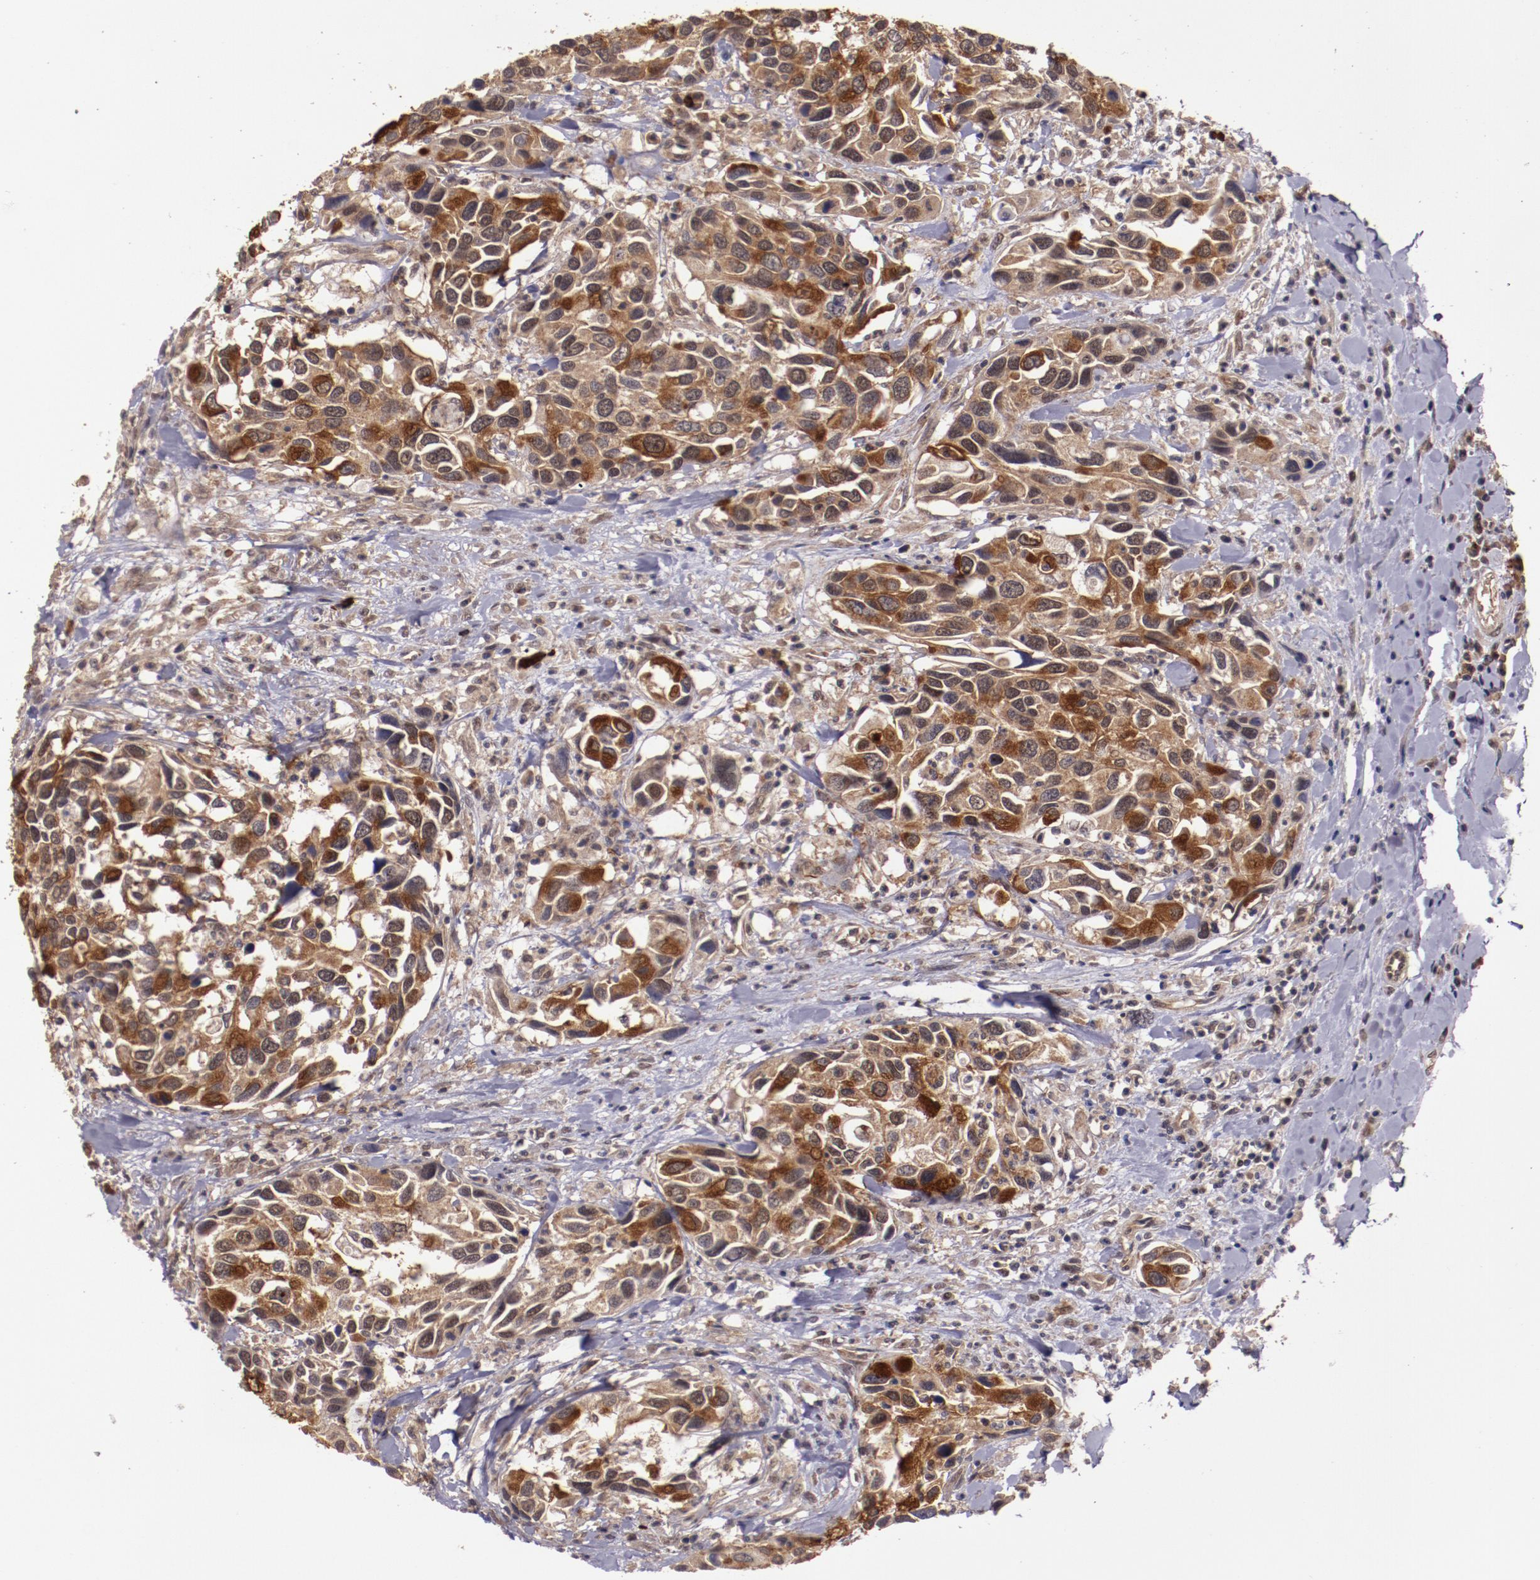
{"staining": {"intensity": "strong", "quantity": "<25%", "location": "cytoplasmic/membranous"}, "tissue": "urothelial cancer", "cell_type": "Tumor cells", "image_type": "cancer", "snomed": [{"axis": "morphology", "description": "Urothelial carcinoma, High grade"}, {"axis": "topography", "description": "Urinary bladder"}], "caption": "Protein staining reveals strong cytoplasmic/membranous positivity in about <25% of tumor cells in urothelial carcinoma (high-grade).", "gene": "FTSJ1", "patient": {"sex": "male", "age": 66}}